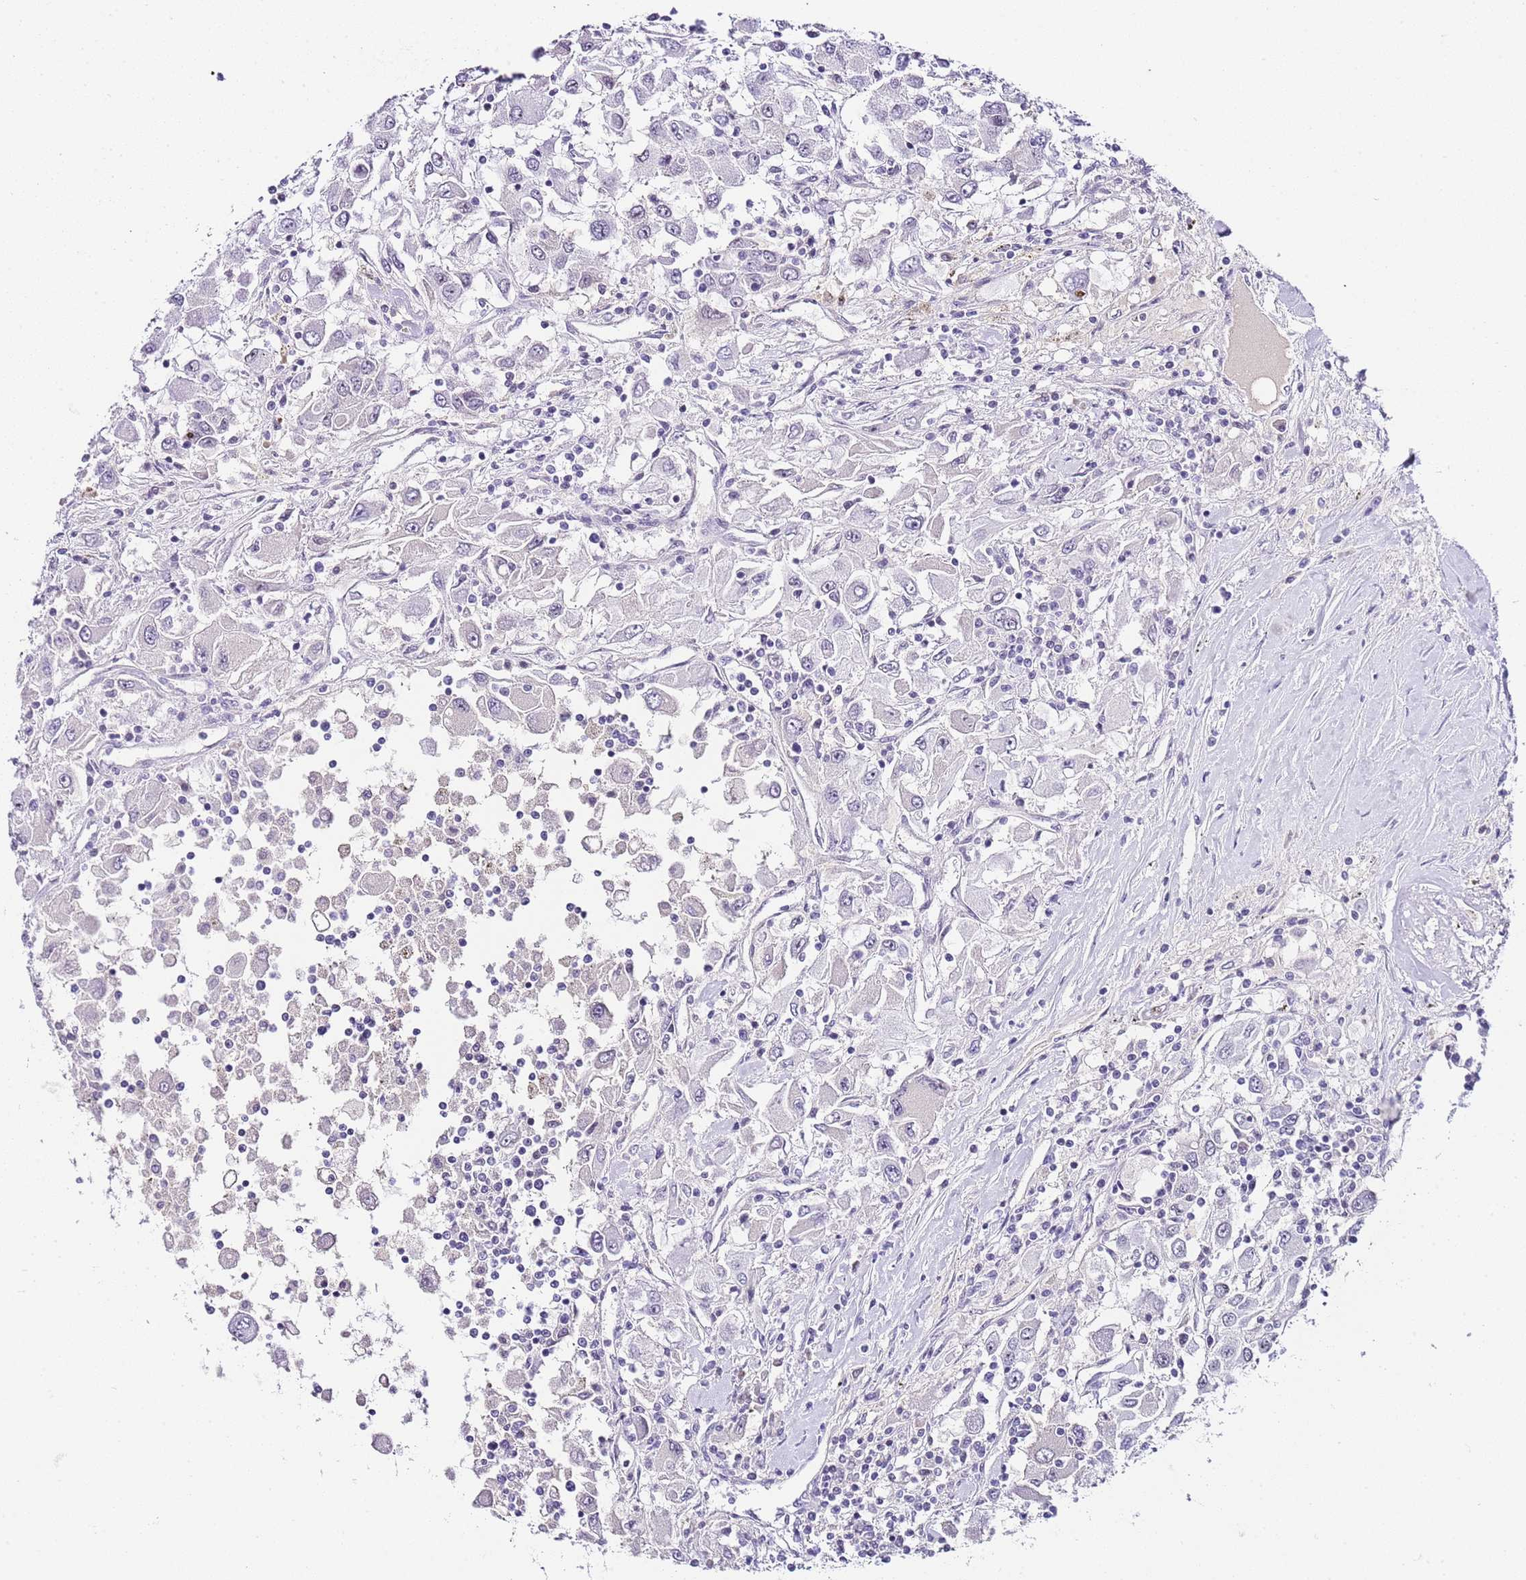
{"staining": {"intensity": "negative", "quantity": "none", "location": "none"}, "tissue": "renal cancer", "cell_type": "Tumor cells", "image_type": "cancer", "snomed": [{"axis": "morphology", "description": "Adenocarcinoma, NOS"}, {"axis": "topography", "description": "Kidney"}], "caption": "High magnification brightfield microscopy of adenocarcinoma (renal) stained with DAB (brown) and counterstained with hematoxylin (blue): tumor cells show no significant positivity.", "gene": "NOP56", "patient": {"sex": "female", "age": 67}}